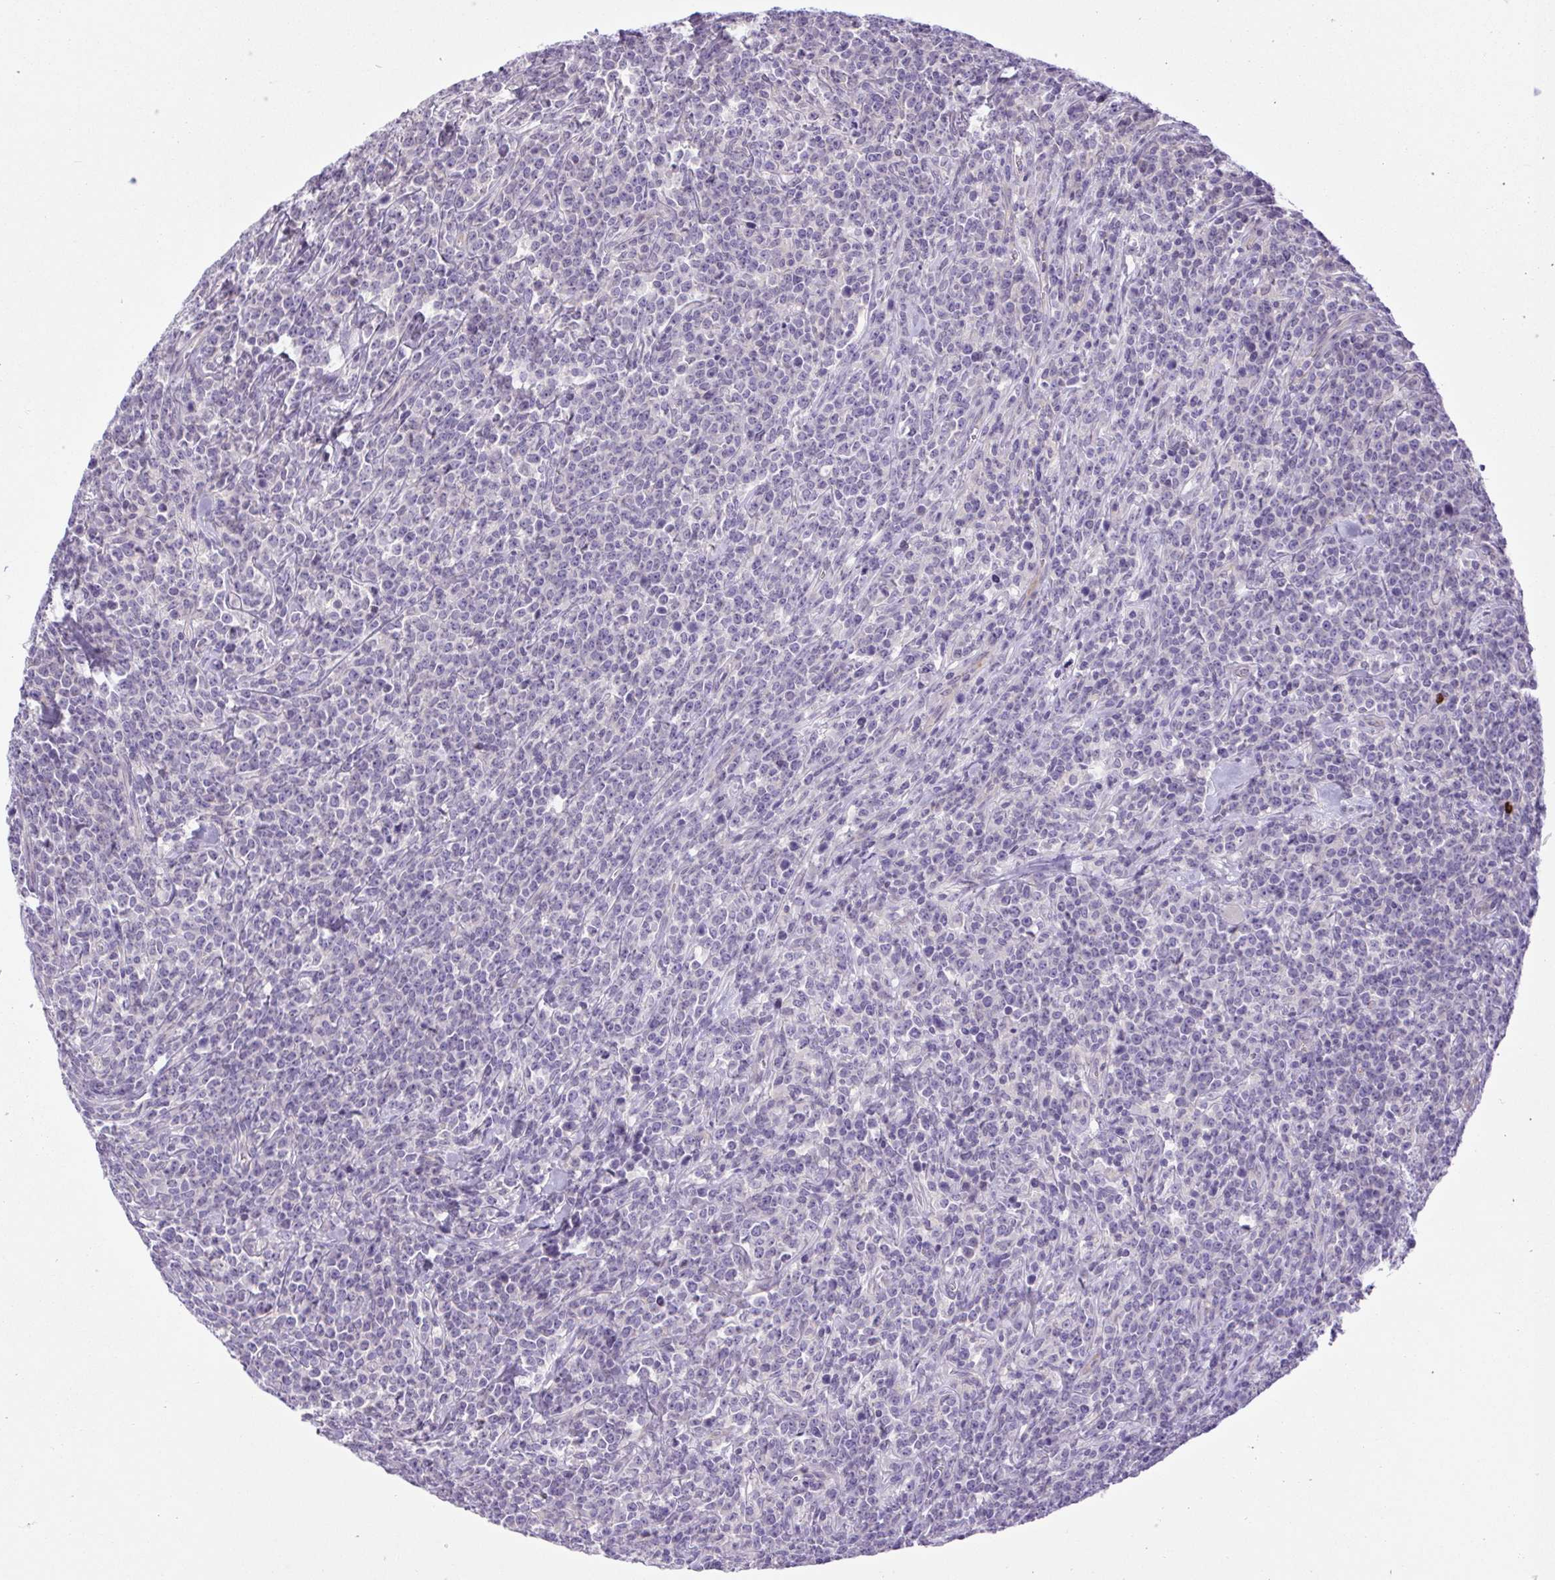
{"staining": {"intensity": "negative", "quantity": "none", "location": "none"}, "tissue": "lymphoma", "cell_type": "Tumor cells", "image_type": "cancer", "snomed": [{"axis": "morphology", "description": "Malignant lymphoma, non-Hodgkin's type, High grade"}, {"axis": "topography", "description": "Small intestine"}], "caption": "Tumor cells show no significant positivity in high-grade malignant lymphoma, non-Hodgkin's type.", "gene": "FAM177B", "patient": {"sex": "female", "age": 56}}